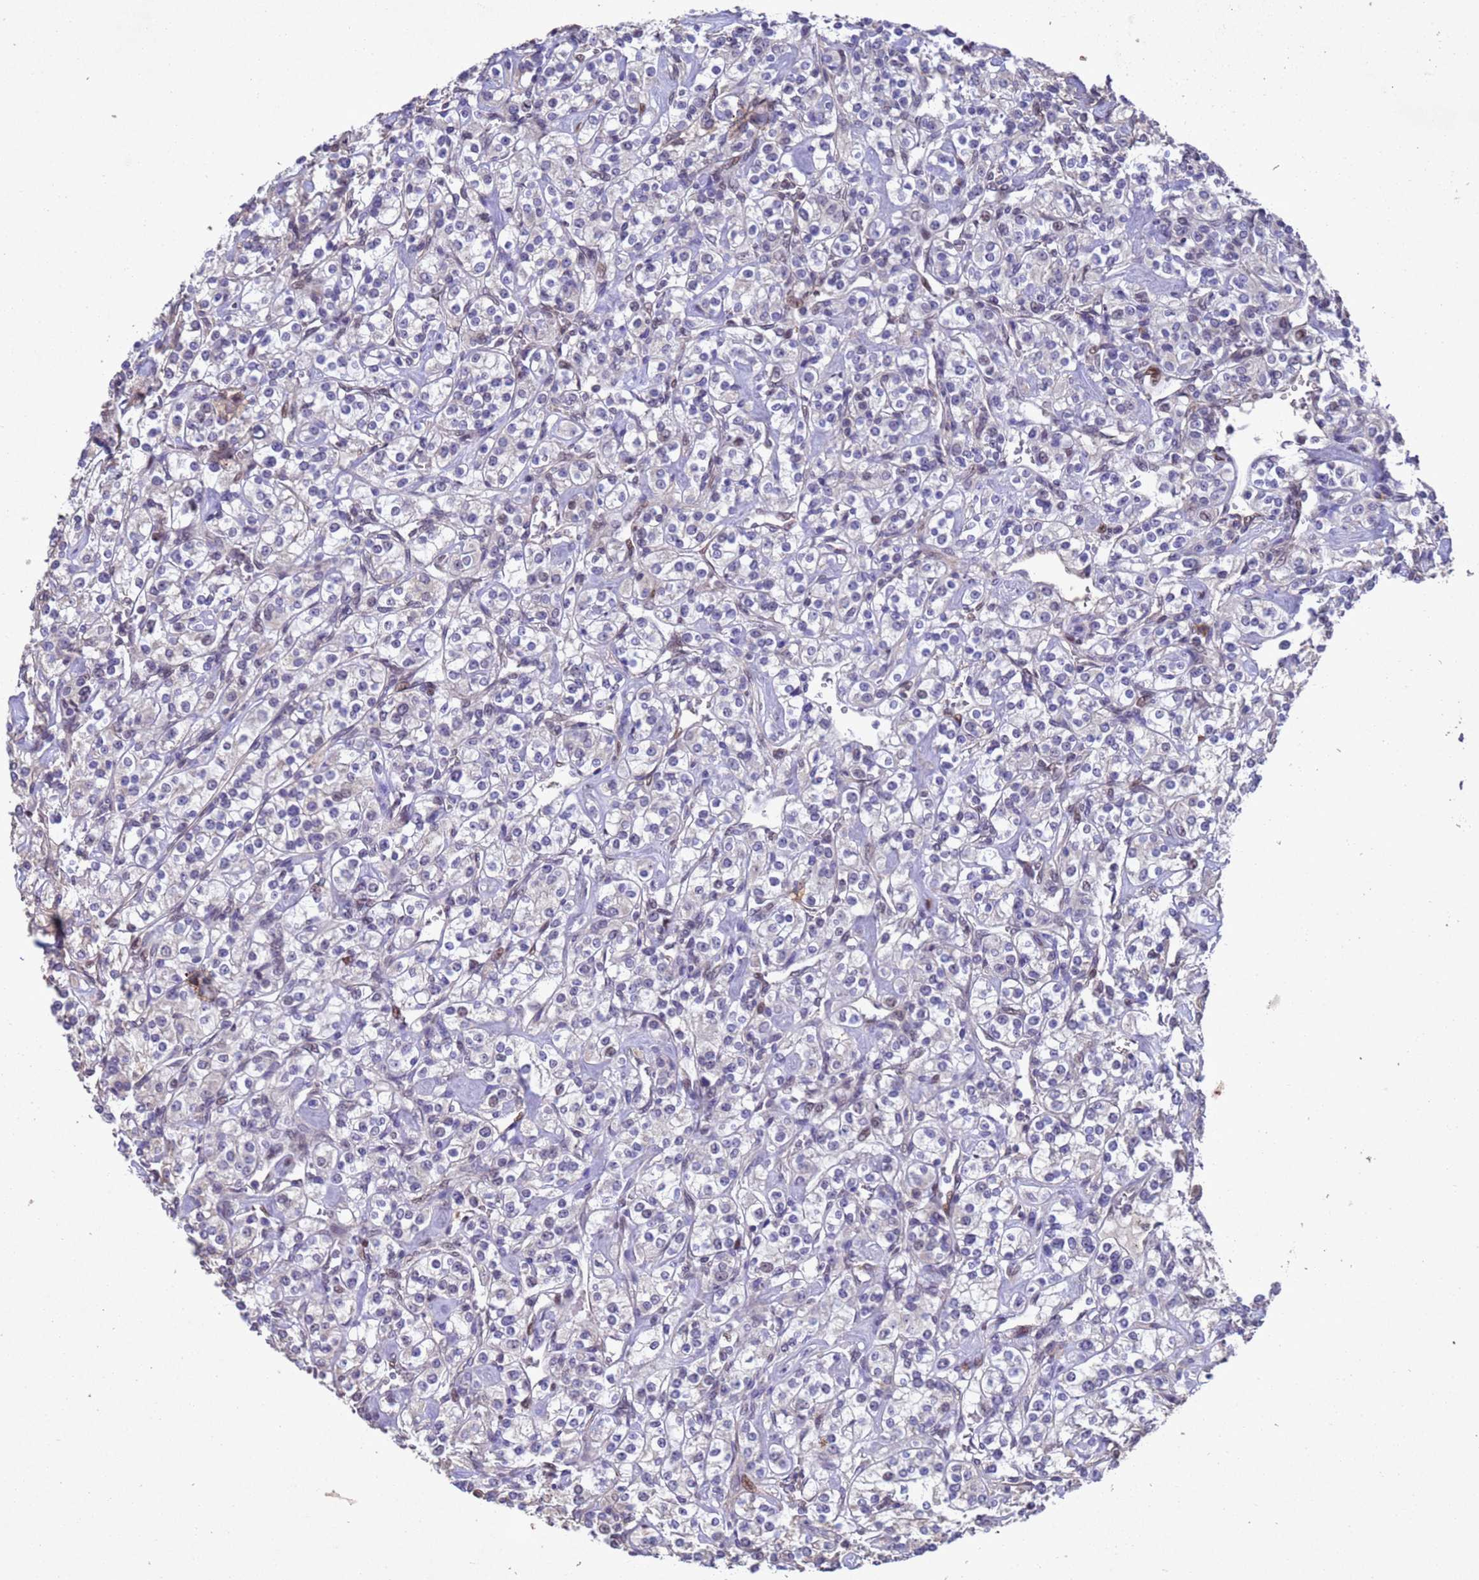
{"staining": {"intensity": "weak", "quantity": "<25%", "location": "nuclear"}, "tissue": "renal cancer", "cell_type": "Tumor cells", "image_type": "cancer", "snomed": [{"axis": "morphology", "description": "Adenocarcinoma, NOS"}, {"axis": "topography", "description": "Kidney"}], "caption": "Immunohistochemistry micrograph of human renal cancer (adenocarcinoma) stained for a protein (brown), which demonstrates no positivity in tumor cells. The staining is performed using DAB brown chromogen with nuclei counter-stained in using hematoxylin.", "gene": "TBK1", "patient": {"sex": "male", "age": 77}}